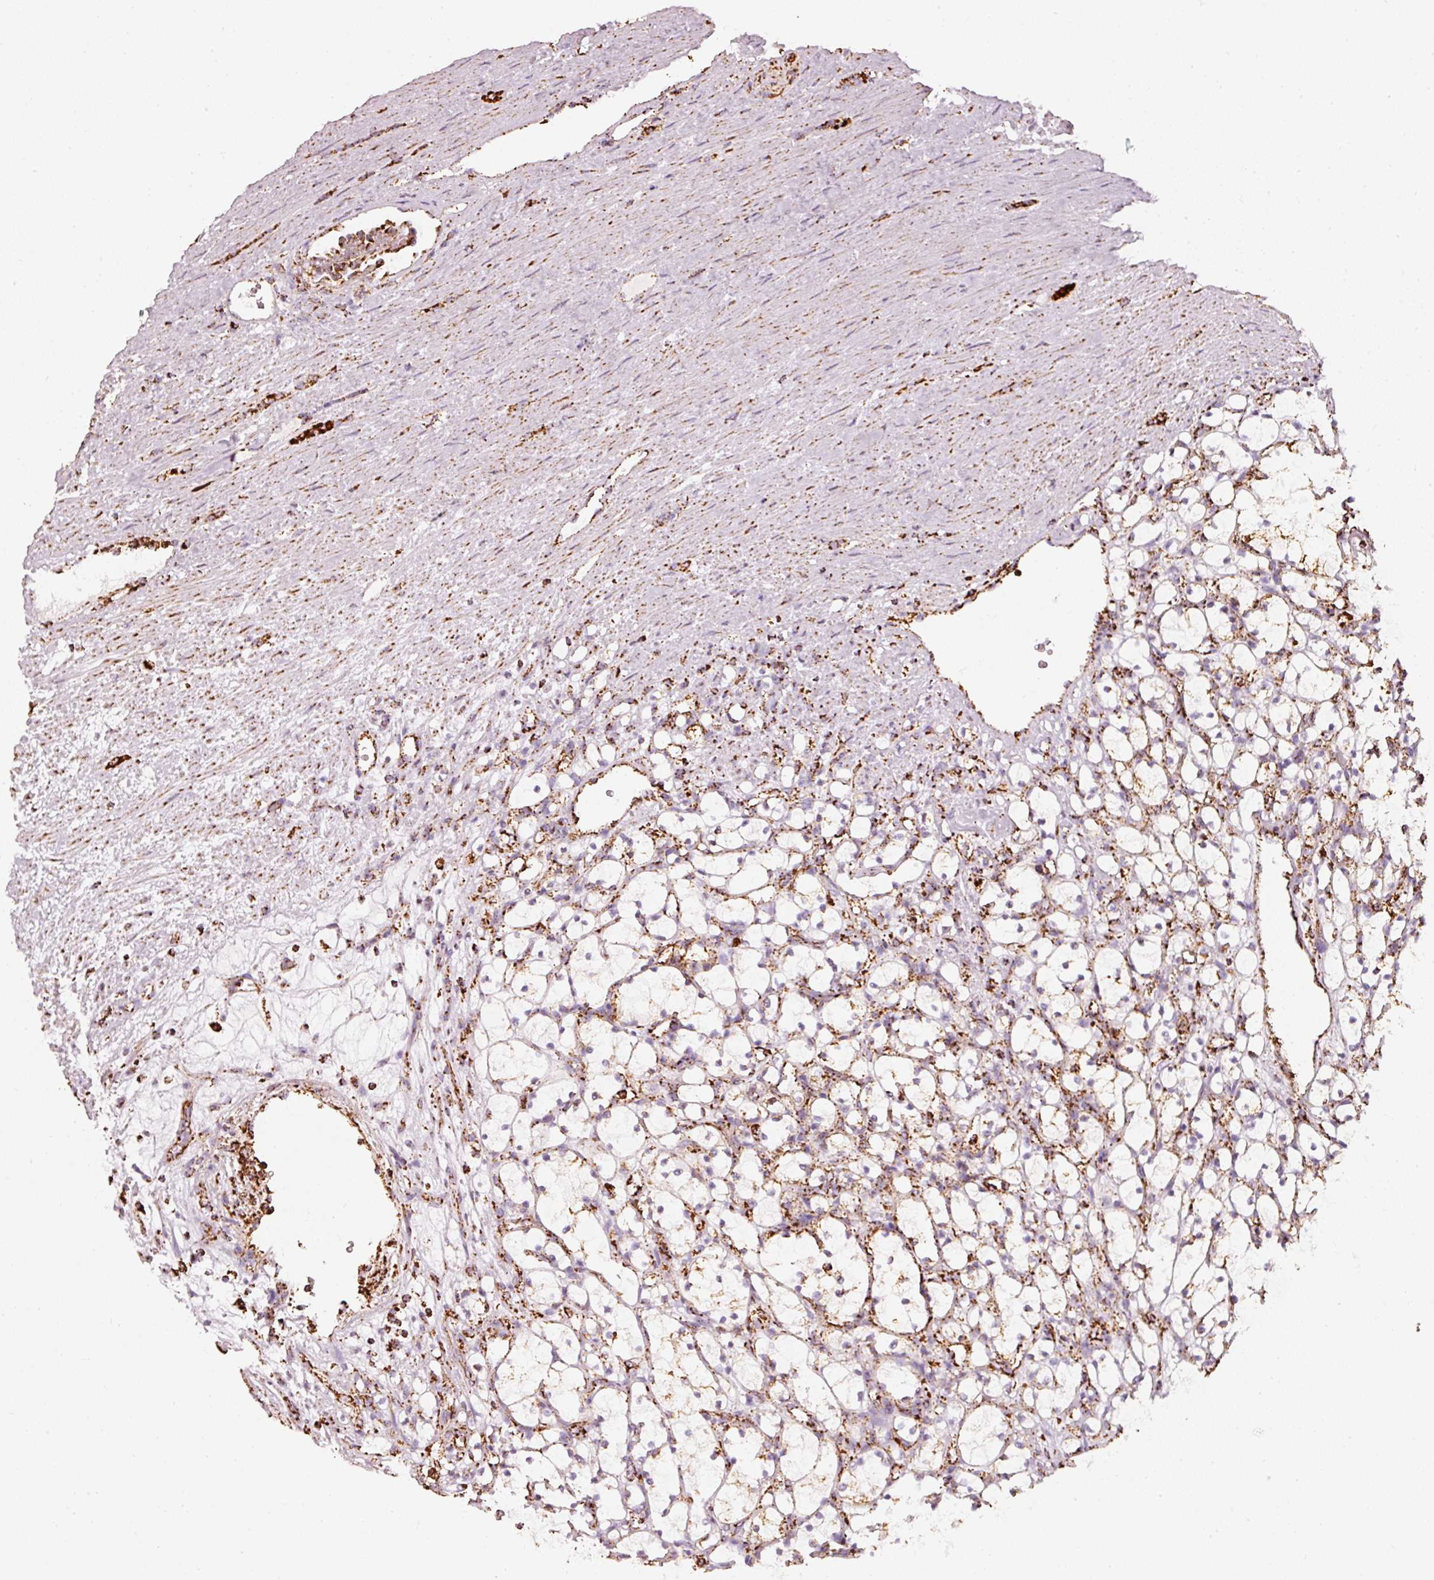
{"staining": {"intensity": "moderate", "quantity": "<25%", "location": "cytoplasmic/membranous"}, "tissue": "renal cancer", "cell_type": "Tumor cells", "image_type": "cancer", "snomed": [{"axis": "morphology", "description": "Adenocarcinoma, NOS"}, {"axis": "topography", "description": "Kidney"}], "caption": "Immunohistochemistry (IHC) of renal cancer (adenocarcinoma) reveals low levels of moderate cytoplasmic/membranous positivity in about <25% of tumor cells. (DAB (3,3'-diaminobenzidine) = brown stain, brightfield microscopy at high magnification).", "gene": "MT-CO2", "patient": {"sex": "female", "age": 69}}